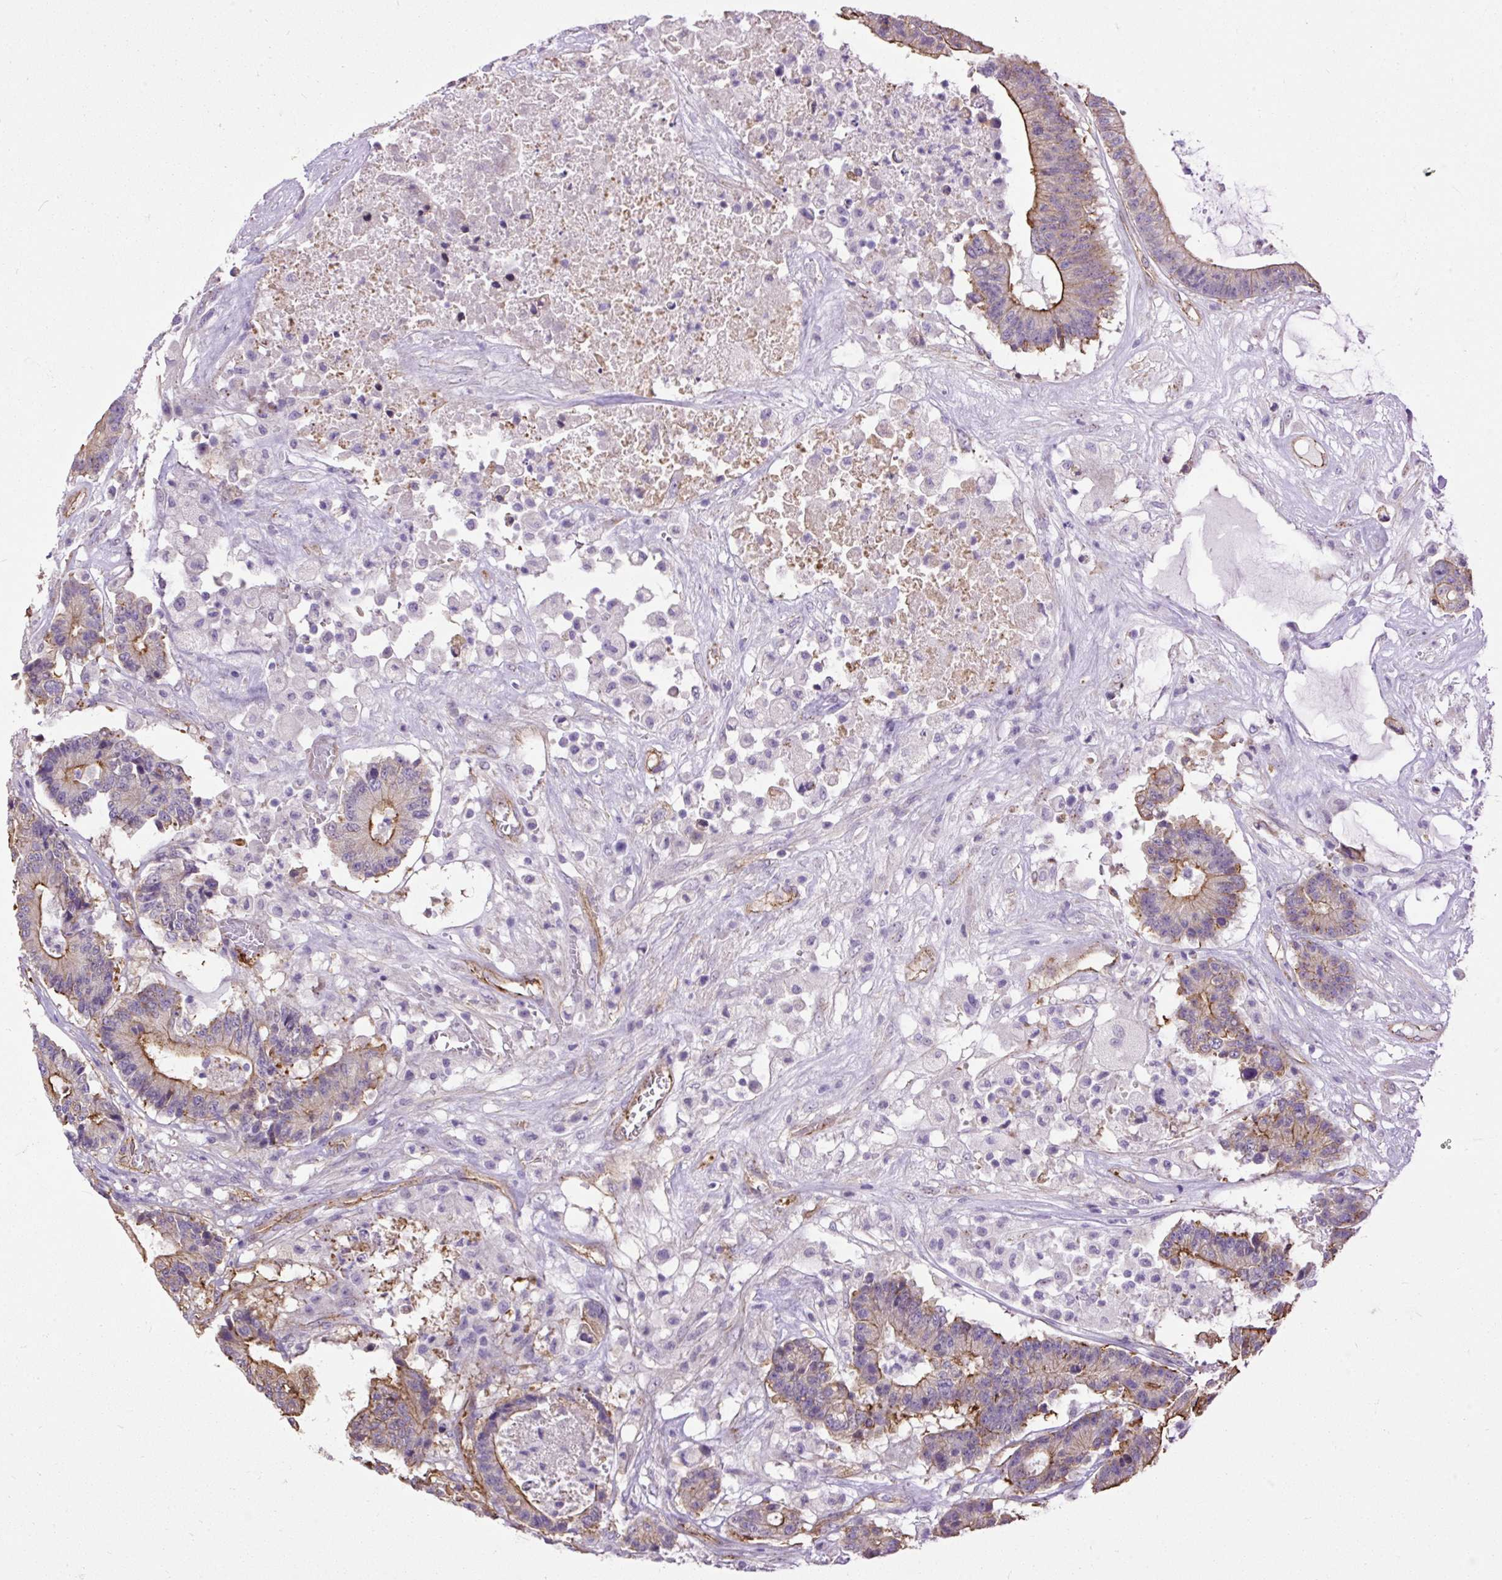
{"staining": {"intensity": "moderate", "quantity": "25%-75%", "location": "cytoplasmic/membranous"}, "tissue": "colorectal cancer", "cell_type": "Tumor cells", "image_type": "cancer", "snomed": [{"axis": "morphology", "description": "Adenocarcinoma, NOS"}, {"axis": "topography", "description": "Colon"}], "caption": "Tumor cells display moderate cytoplasmic/membranous positivity in about 25%-75% of cells in colorectal cancer.", "gene": "MAGEB16", "patient": {"sex": "female", "age": 84}}